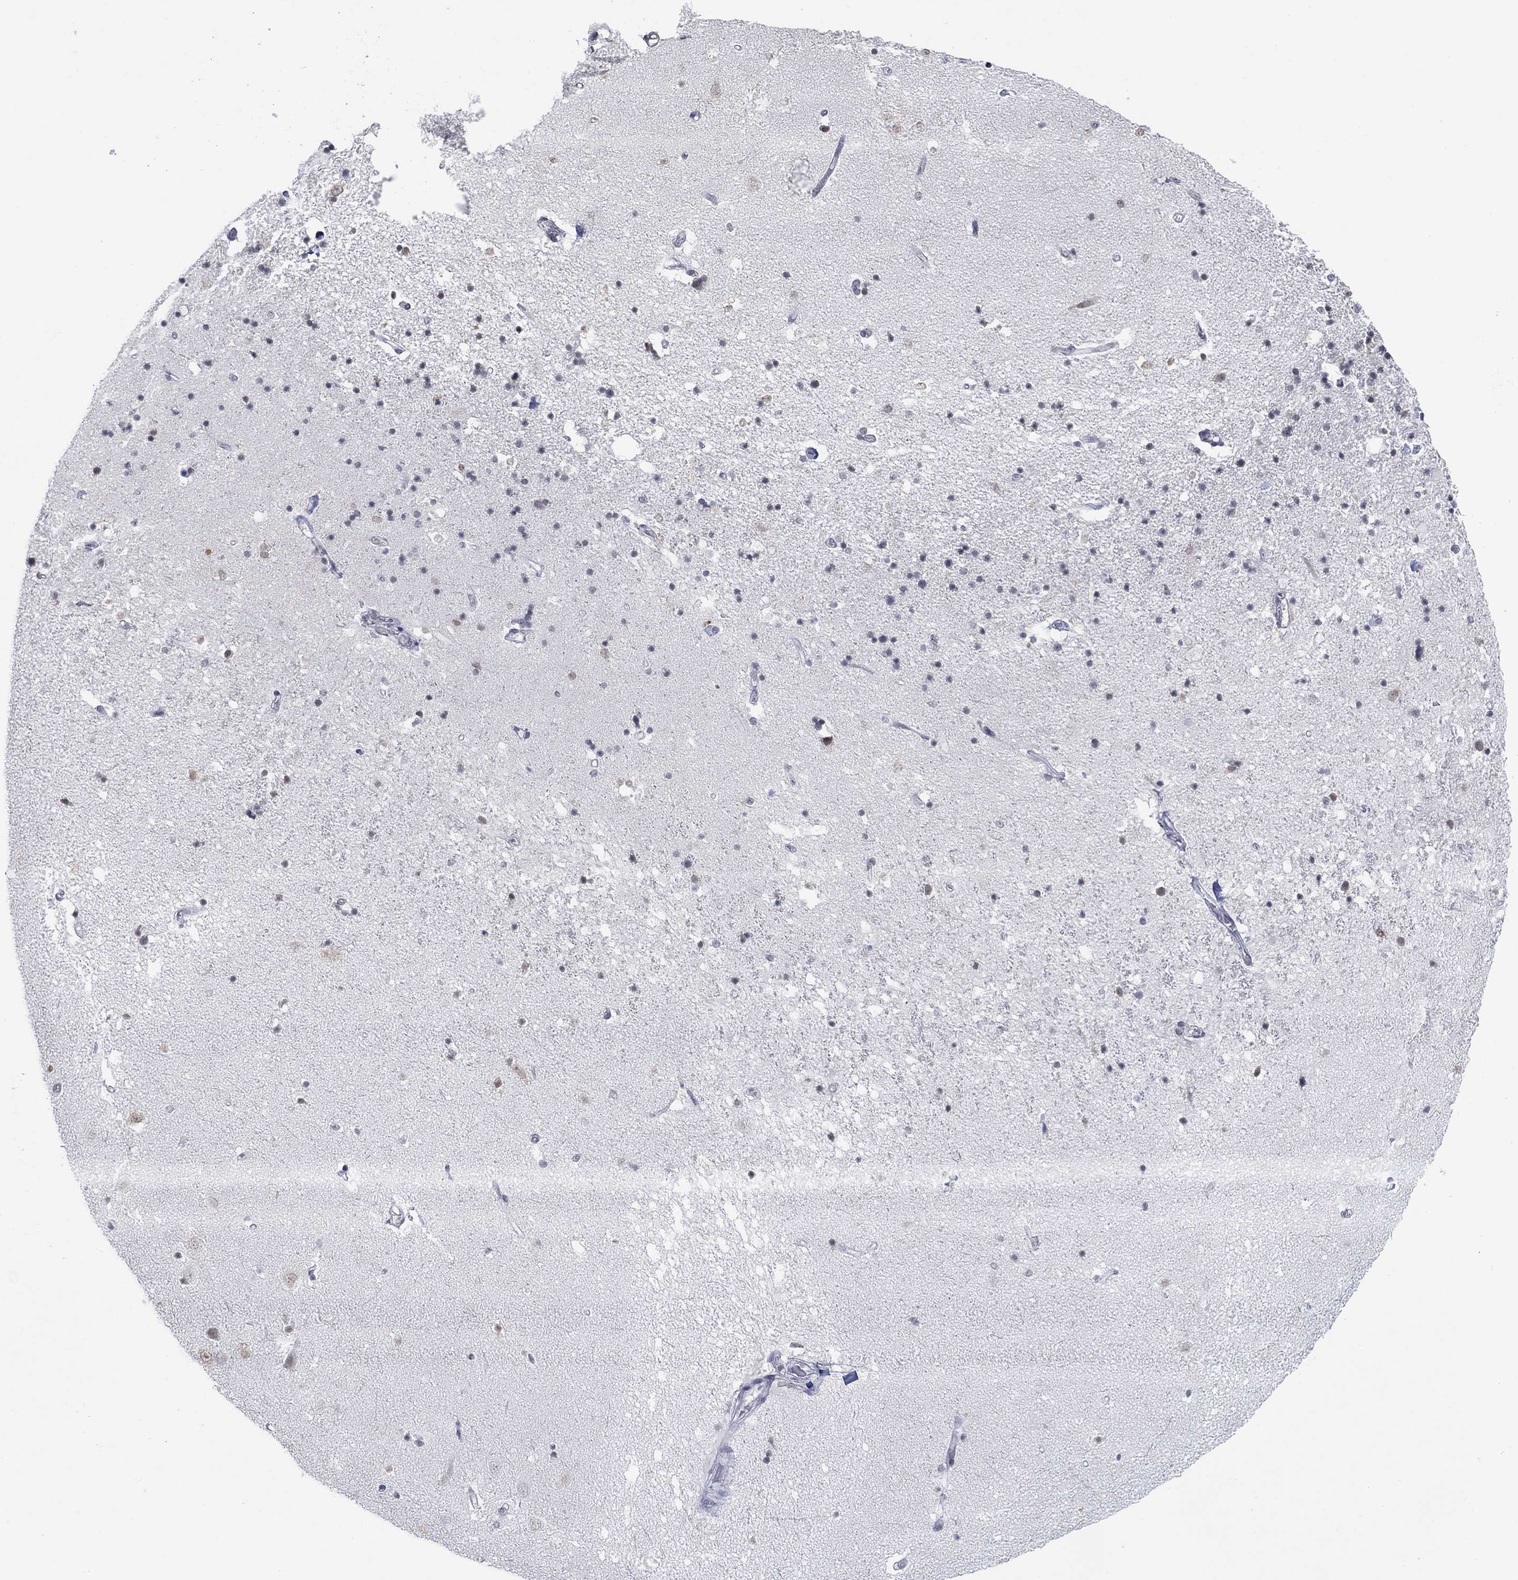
{"staining": {"intensity": "moderate", "quantity": "<25%", "location": "cytoplasmic/membranous,nuclear"}, "tissue": "hippocampus", "cell_type": "Glial cells", "image_type": "normal", "snomed": [{"axis": "morphology", "description": "Normal tissue, NOS"}, {"axis": "topography", "description": "Hippocampus"}], "caption": "The photomicrograph demonstrates immunohistochemical staining of normal hippocampus. There is moderate cytoplasmic/membranous,nuclear expression is present in about <25% of glial cells. (DAB (3,3'-diaminobenzidine) IHC with brightfield microscopy, high magnification).", "gene": "NUP155", "patient": {"sex": "male", "age": 49}}